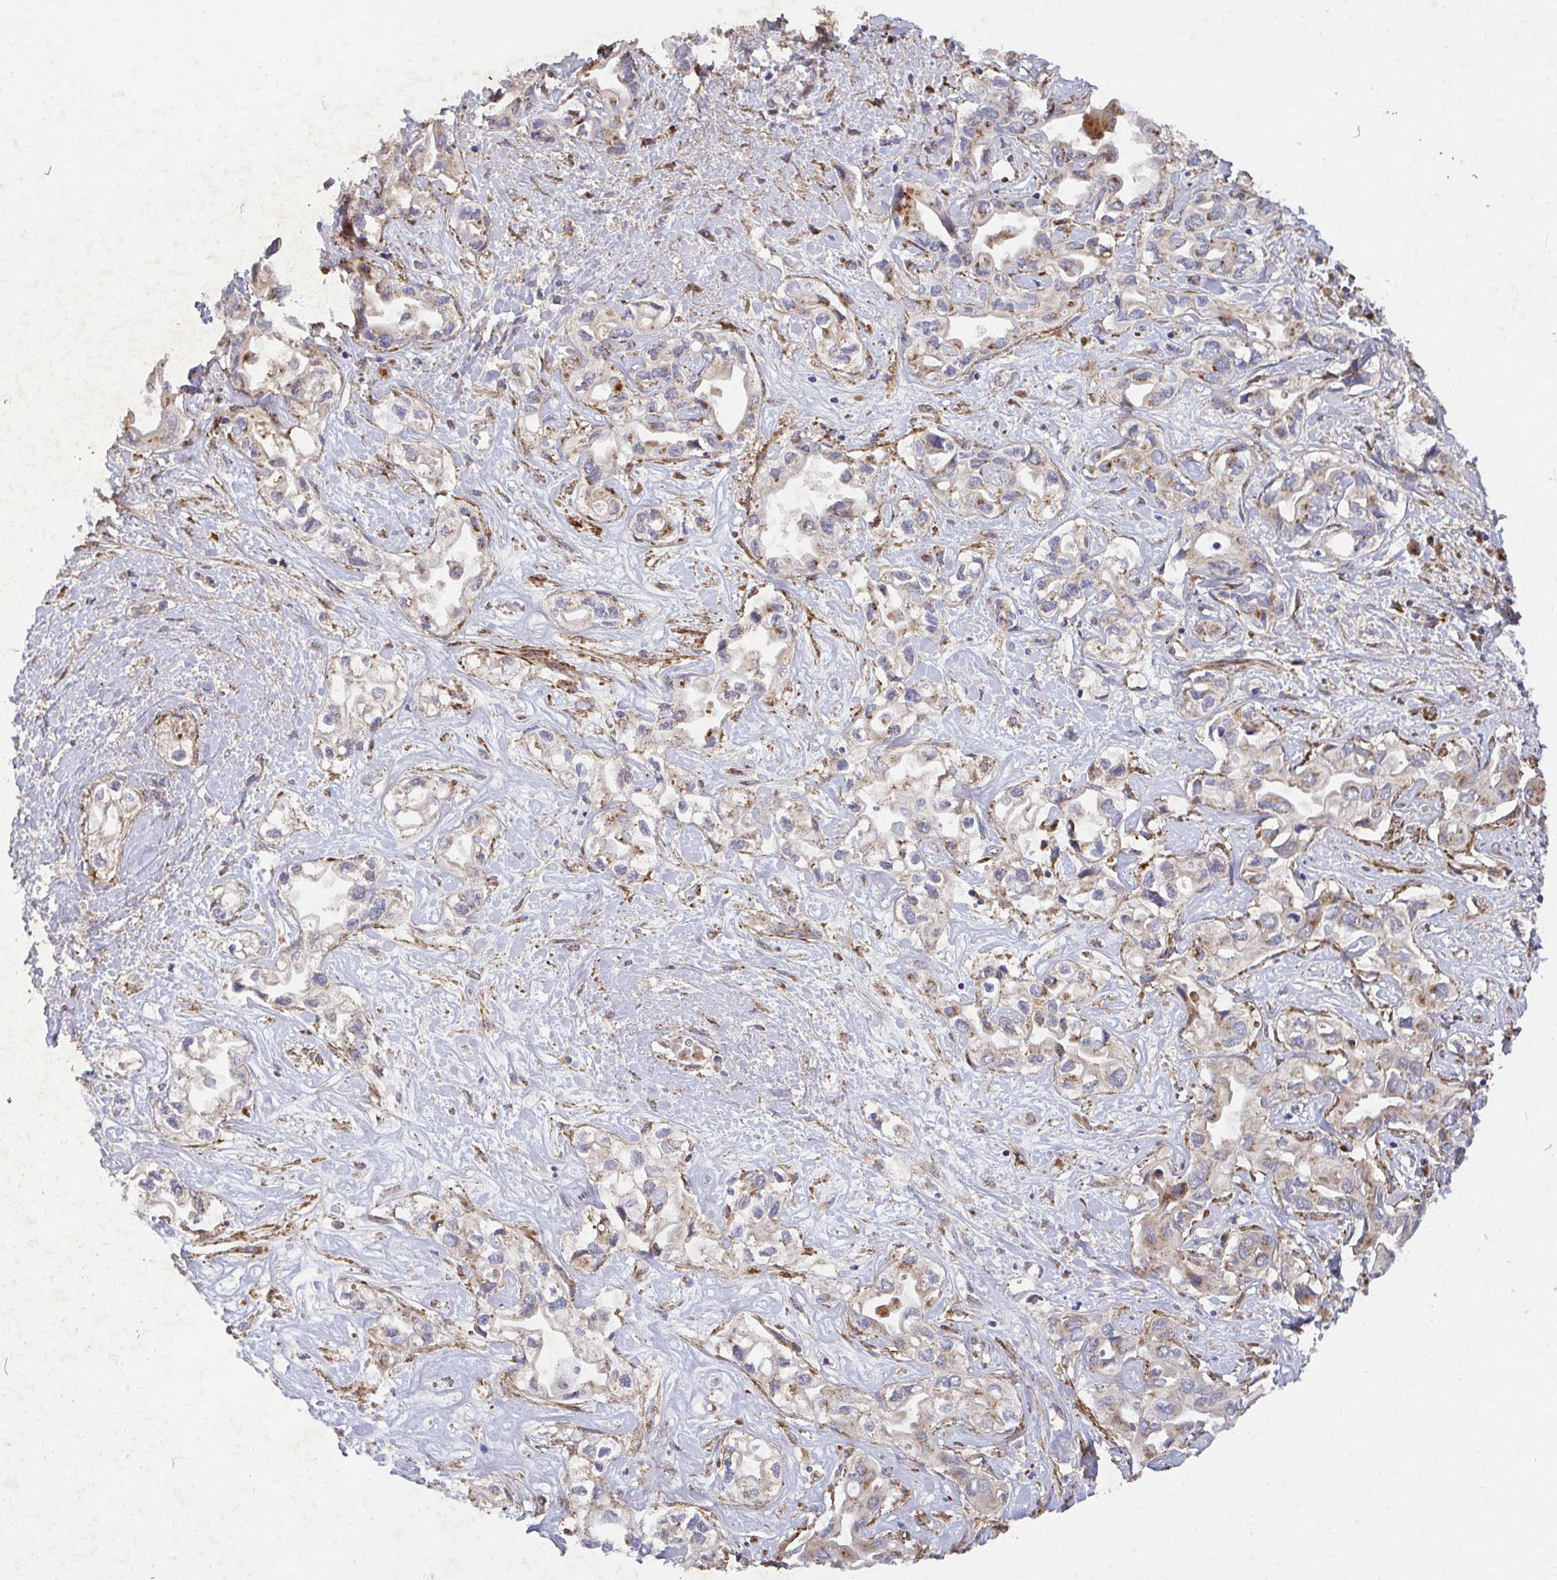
{"staining": {"intensity": "weak", "quantity": "25%-75%", "location": "cytoplasmic/membranous"}, "tissue": "liver cancer", "cell_type": "Tumor cells", "image_type": "cancer", "snomed": [{"axis": "morphology", "description": "Cholangiocarcinoma"}, {"axis": "topography", "description": "Liver"}], "caption": "The micrograph exhibits immunohistochemical staining of liver cancer. There is weak cytoplasmic/membranous positivity is identified in about 25%-75% of tumor cells.", "gene": "TM9SF4", "patient": {"sex": "female", "age": 64}}